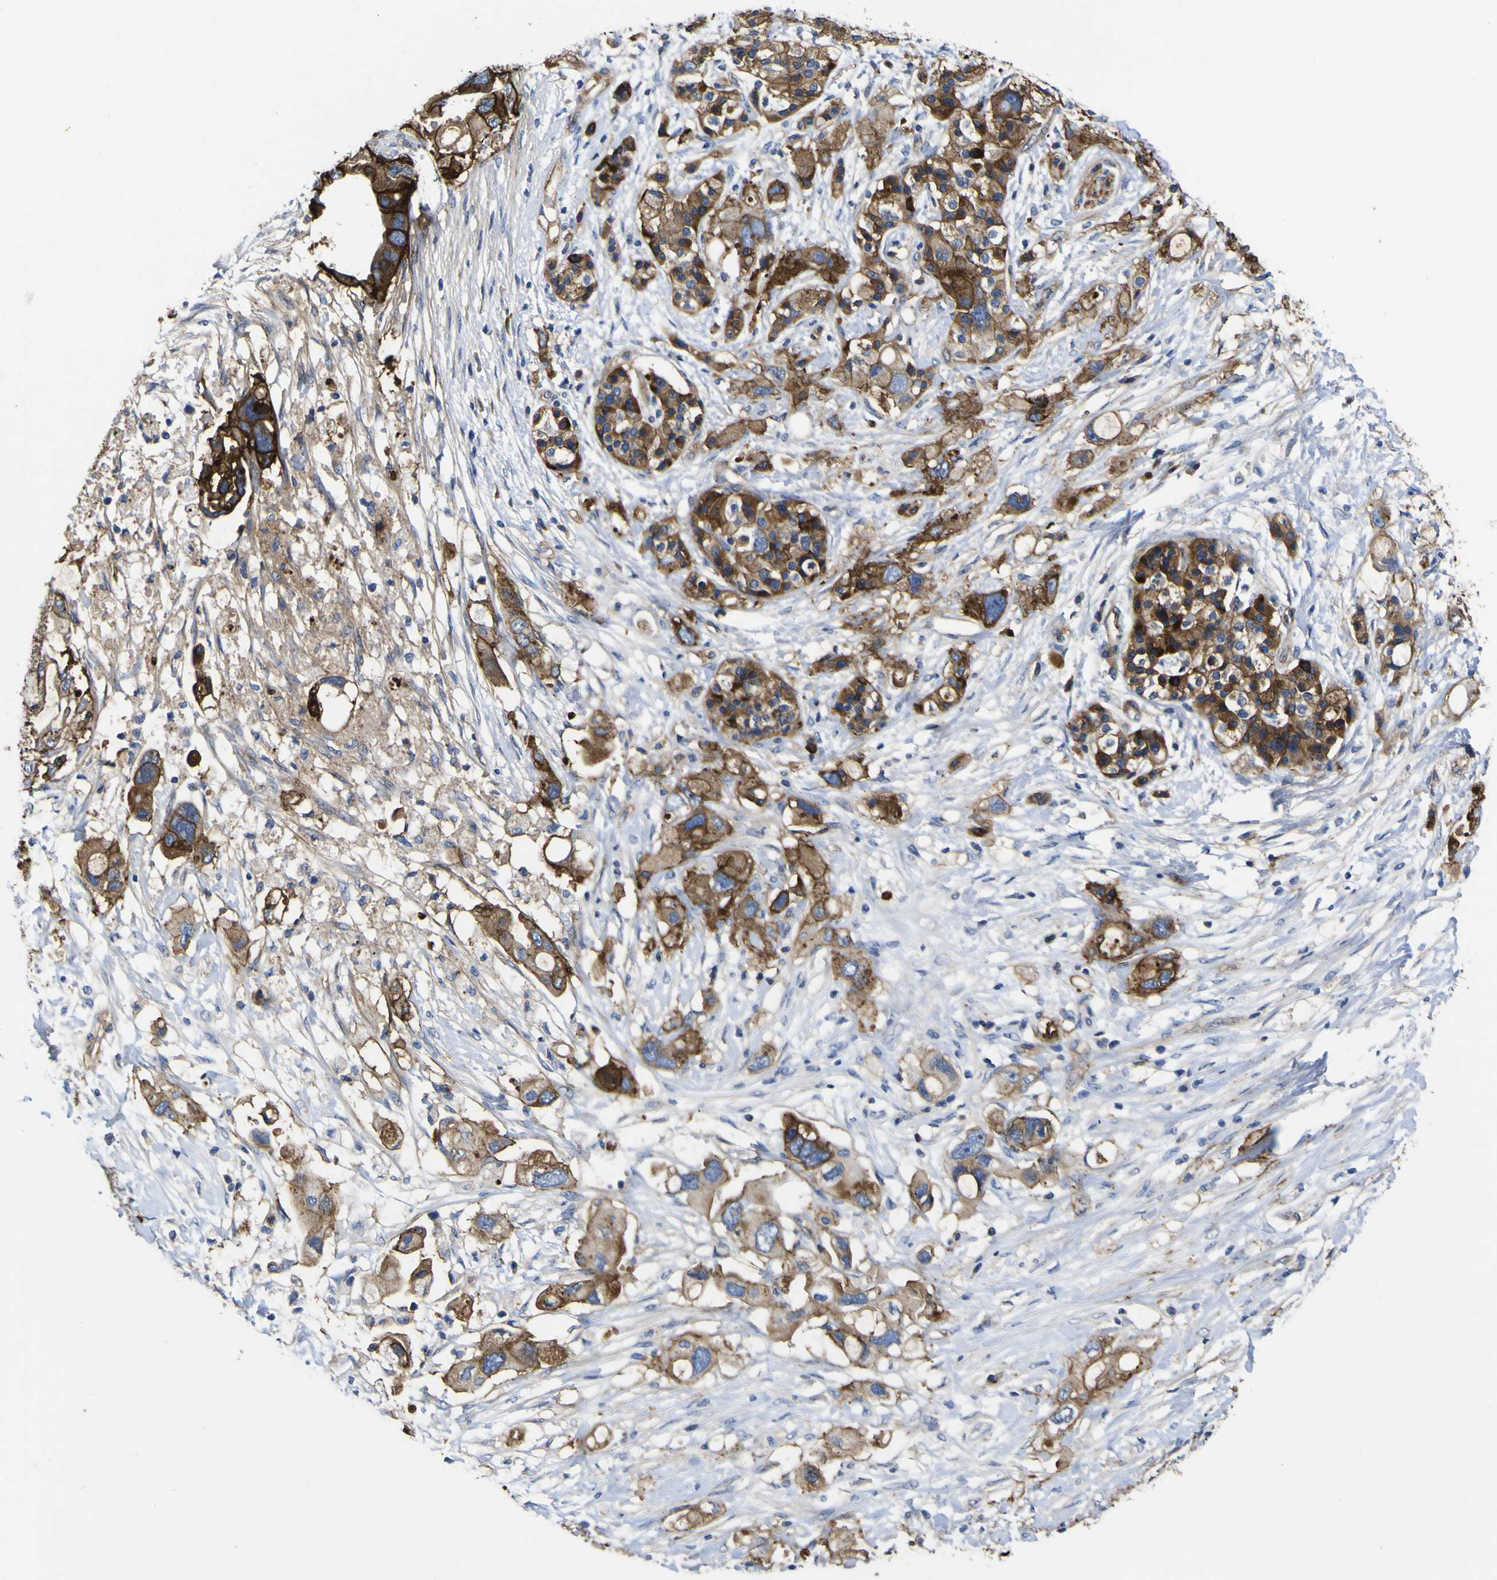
{"staining": {"intensity": "moderate", "quantity": ">75%", "location": "cytoplasmic/membranous"}, "tissue": "pancreatic cancer", "cell_type": "Tumor cells", "image_type": "cancer", "snomed": [{"axis": "morphology", "description": "Adenocarcinoma, NOS"}, {"axis": "topography", "description": "Pancreas"}], "caption": "IHC photomicrograph of pancreatic cancer stained for a protein (brown), which shows medium levels of moderate cytoplasmic/membranous staining in about >75% of tumor cells.", "gene": "CD151", "patient": {"sex": "female", "age": 56}}